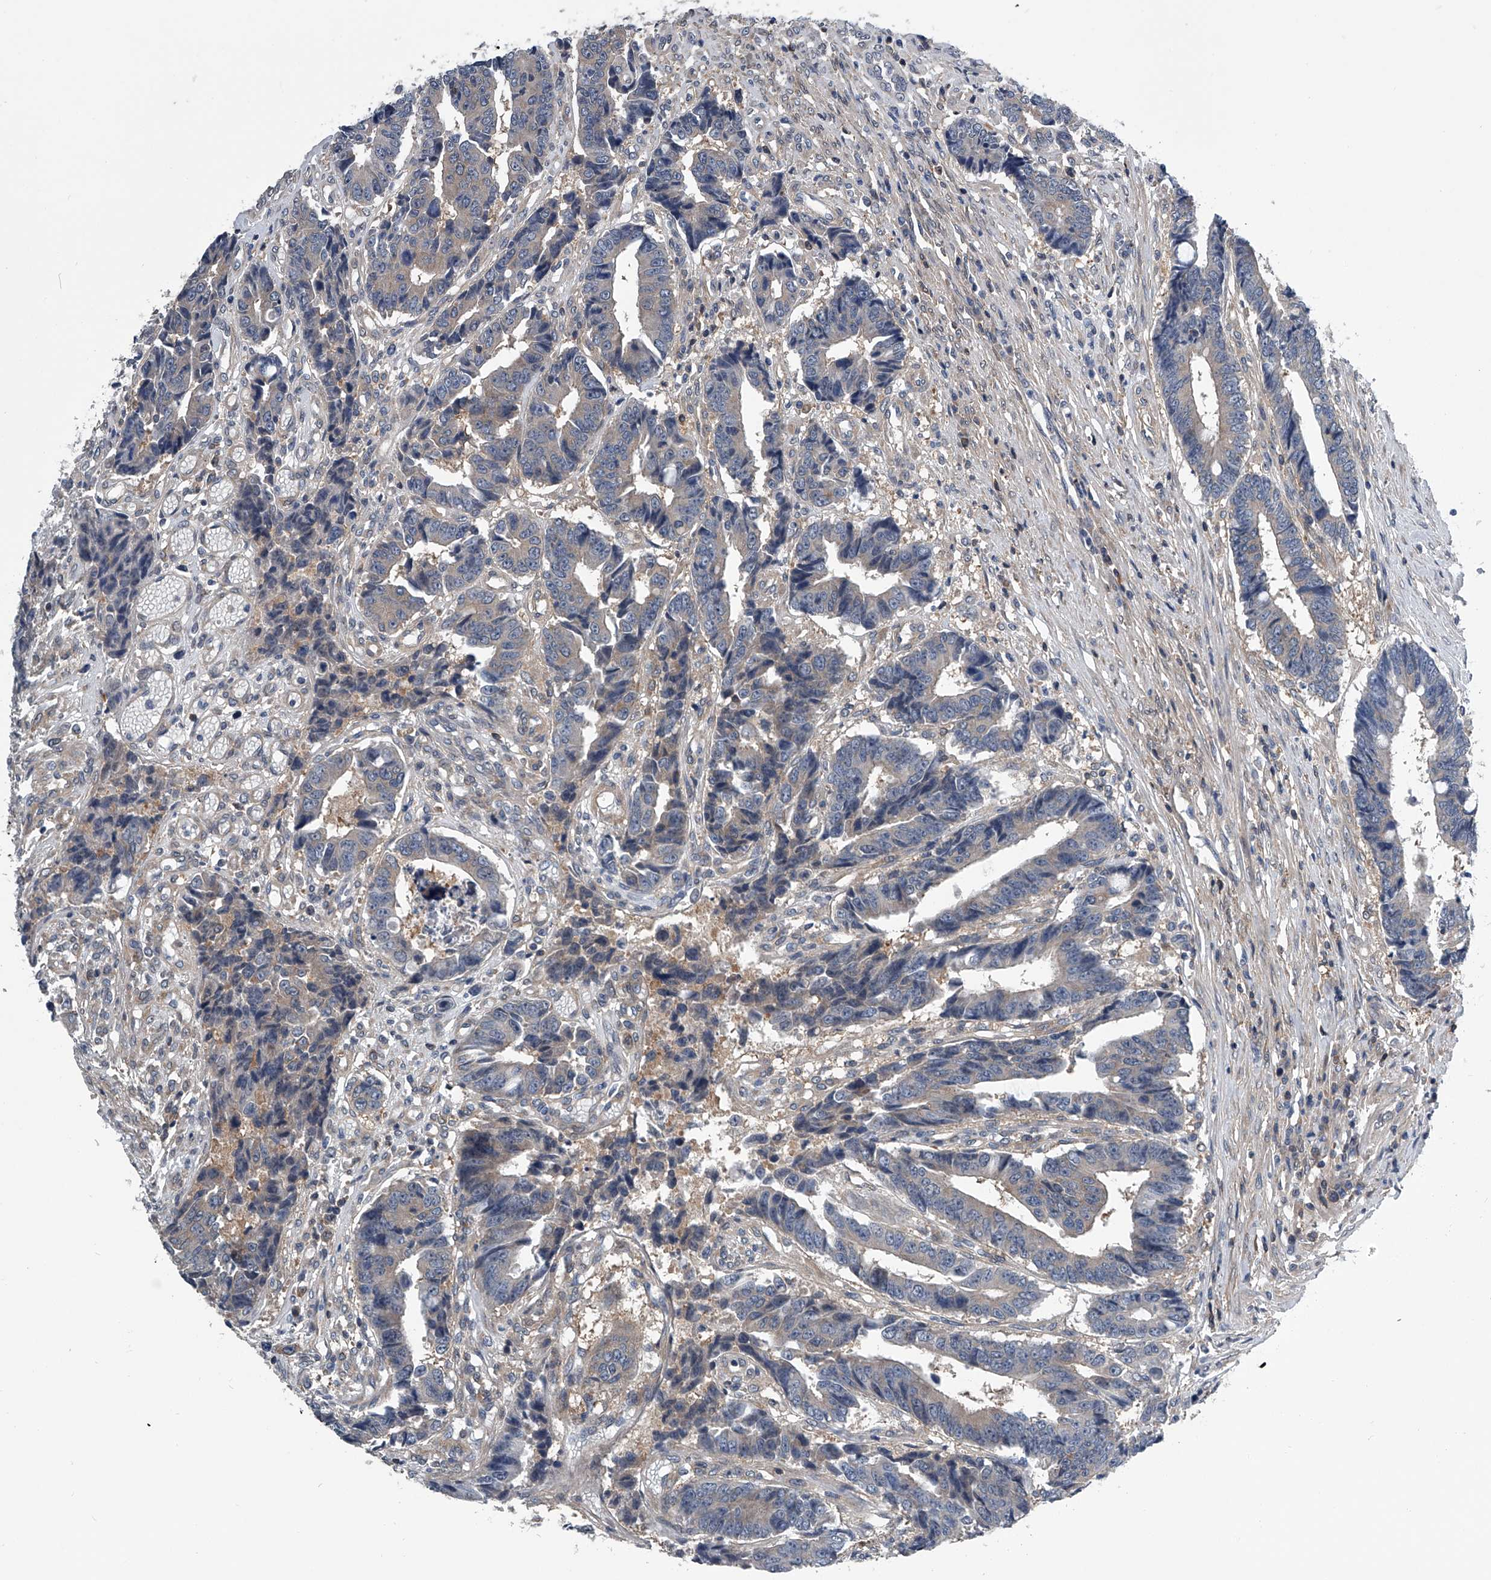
{"staining": {"intensity": "negative", "quantity": "none", "location": "none"}, "tissue": "colorectal cancer", "cell_type": "Tumor cells", "image_type": "cancer", "snomed": [{"axis": "morphology", "description": "Adenocarcinoma, NOS"}, {"axis": "topography", "description": "Rectum"}], "caption": "Protein analysis of colorectal adenocarcinoma demonstrates no significant positivity in tumor cells.", "gene": "PPP2R5D", "patient": {"sex": "male", "age": 84}}